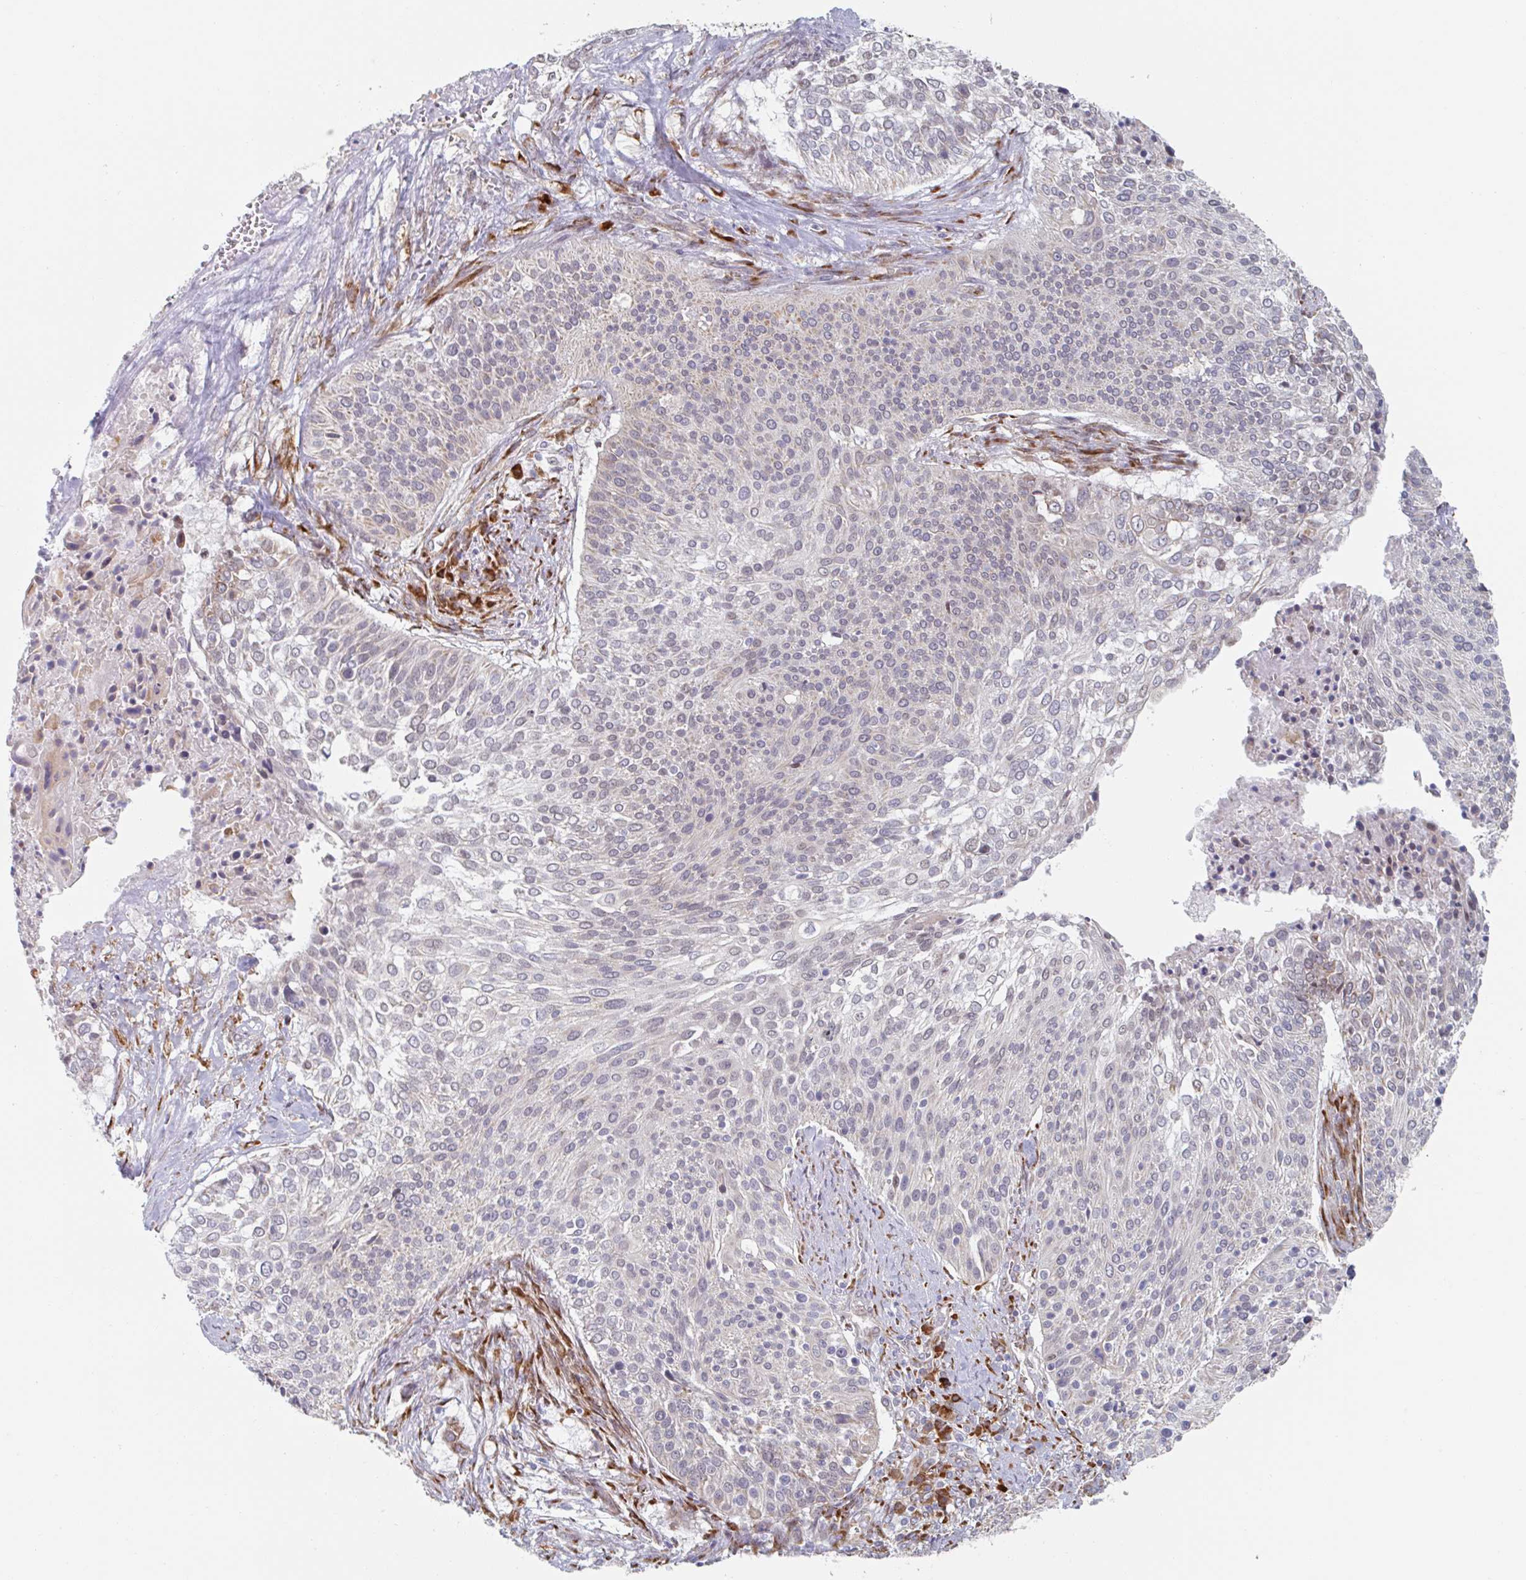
{"staining": {"intensity": "negative", "quantity": "none", "location": "none"}, "tissue": "cervical cancer", "cell_type": "Tumor cells", "image_type": "cancer", "snomed": [{"axis": "morphology", "description": "Squamous cell carcinoma, NOS"}, {"axis": "topography", "description": "Cervix"}], "caption": "This photomicrograph is of cervical cancer (squamous cell carcinoma) stained with immunohistochemistry to label a protein in brown with the nuclei are counter-stained blue. There is no expression in tumor cells.", "gene": "TRAPPC10", "patient": {"sex": "female", "age": 31}}